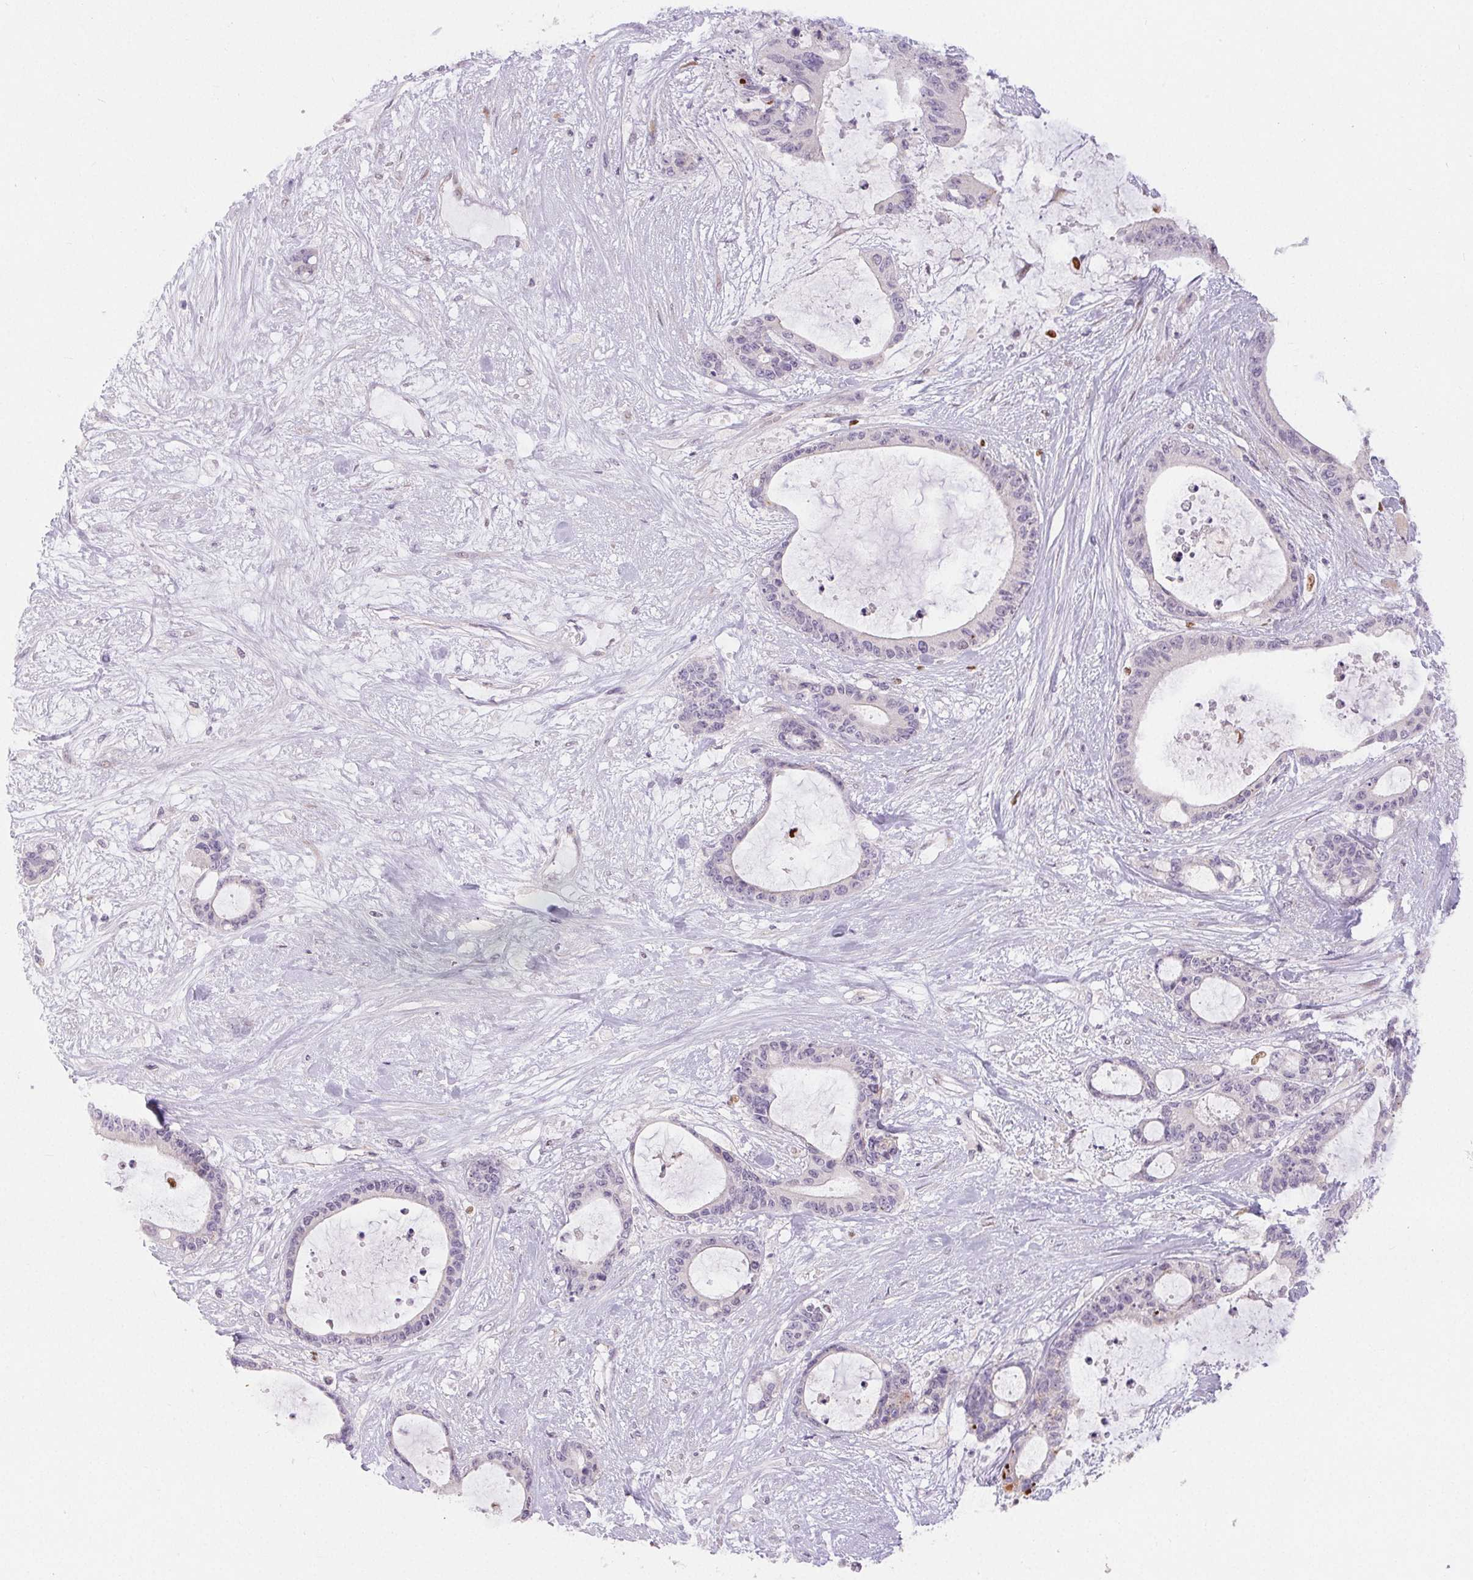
{"staining": {"intensity": "negative", "quantity": "none", "location": "none"}, "tissue": "liver cancer", "cell_type": "Tumor cells", "image_type": "cancer", "snomed": [{"axis": "morphology", "description": "Normal tissue, NOS"}, {"axis": "morphology", "description": "Cholangiocarcinoma"}, {"axis": "topography", "description": "Liver"}, {"axis": "topography", "description": "Peripheral nerve tissue"}], "caption": "This is an immunohistochemistry (IHC) micrograph of liver cancer (cholangiocarcinoma). There is no expression in tumor cells.", "gene": "RPGRIP1", "patient": {"sex": "female", "age": 73}}